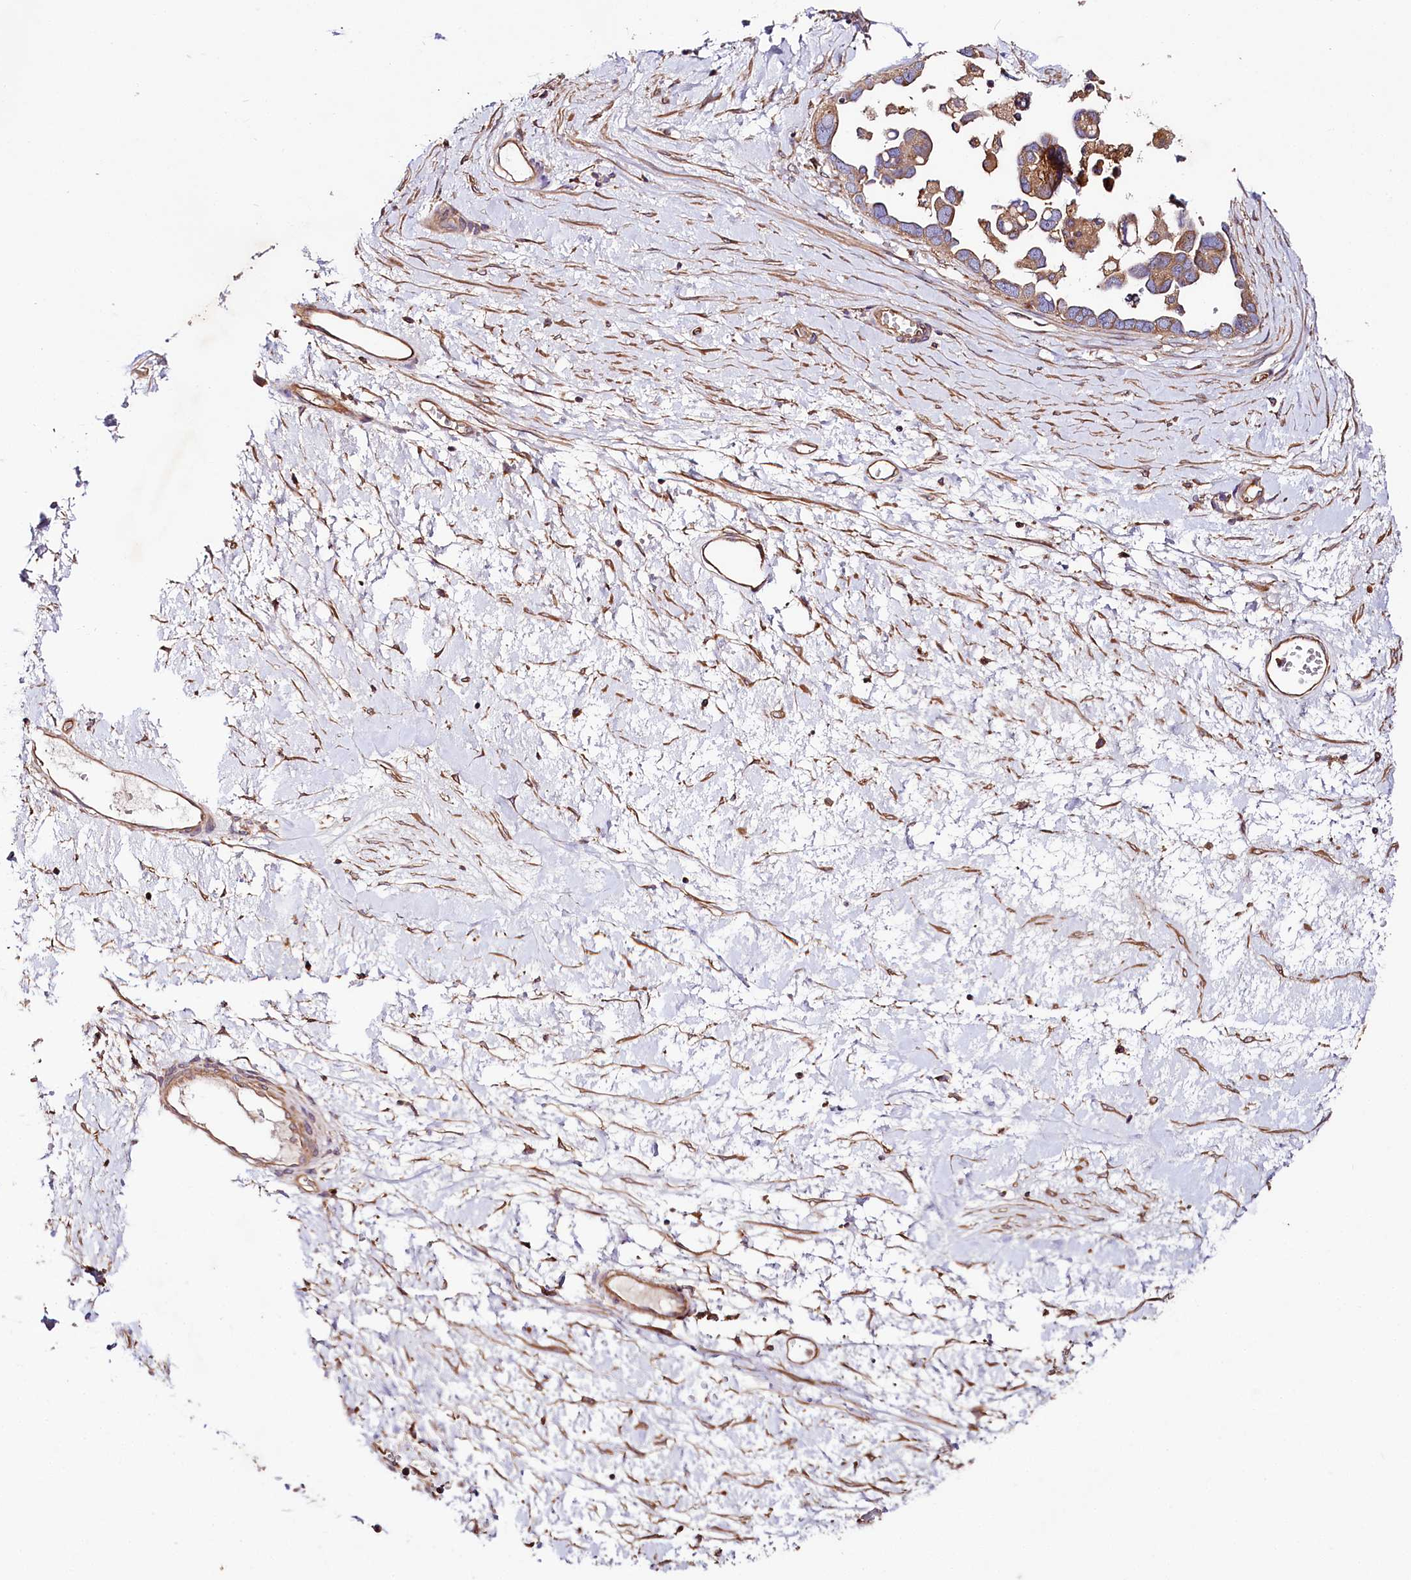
{"staining": {"intensity": "moderate", "quantity": ">75%", "location": "cytoplasmic/membranous"}, "tissue": "ovarian cancer", "cell_type": "Tumor cells", "image_type": "cancer", "snomed": [{"axis": "morphology", "description": "Cystadenocarcinoma, serous, NOS"}, {"axis": "topography", "description": "Ovary"}], "caption": "Ovarian cancer tissue displays moderate cytoplasmic/membranous positivity in approximately >75% of tumor cells, visualized by immunohistochemistry. (Stains: DAB (3,3'-diaminobenzidine) in brown, nuclei in blue, Microscopy: brightfield microscopy at high magnification).", "gene": "CEP295", "patient": {"sex": "female", "age": 54}}